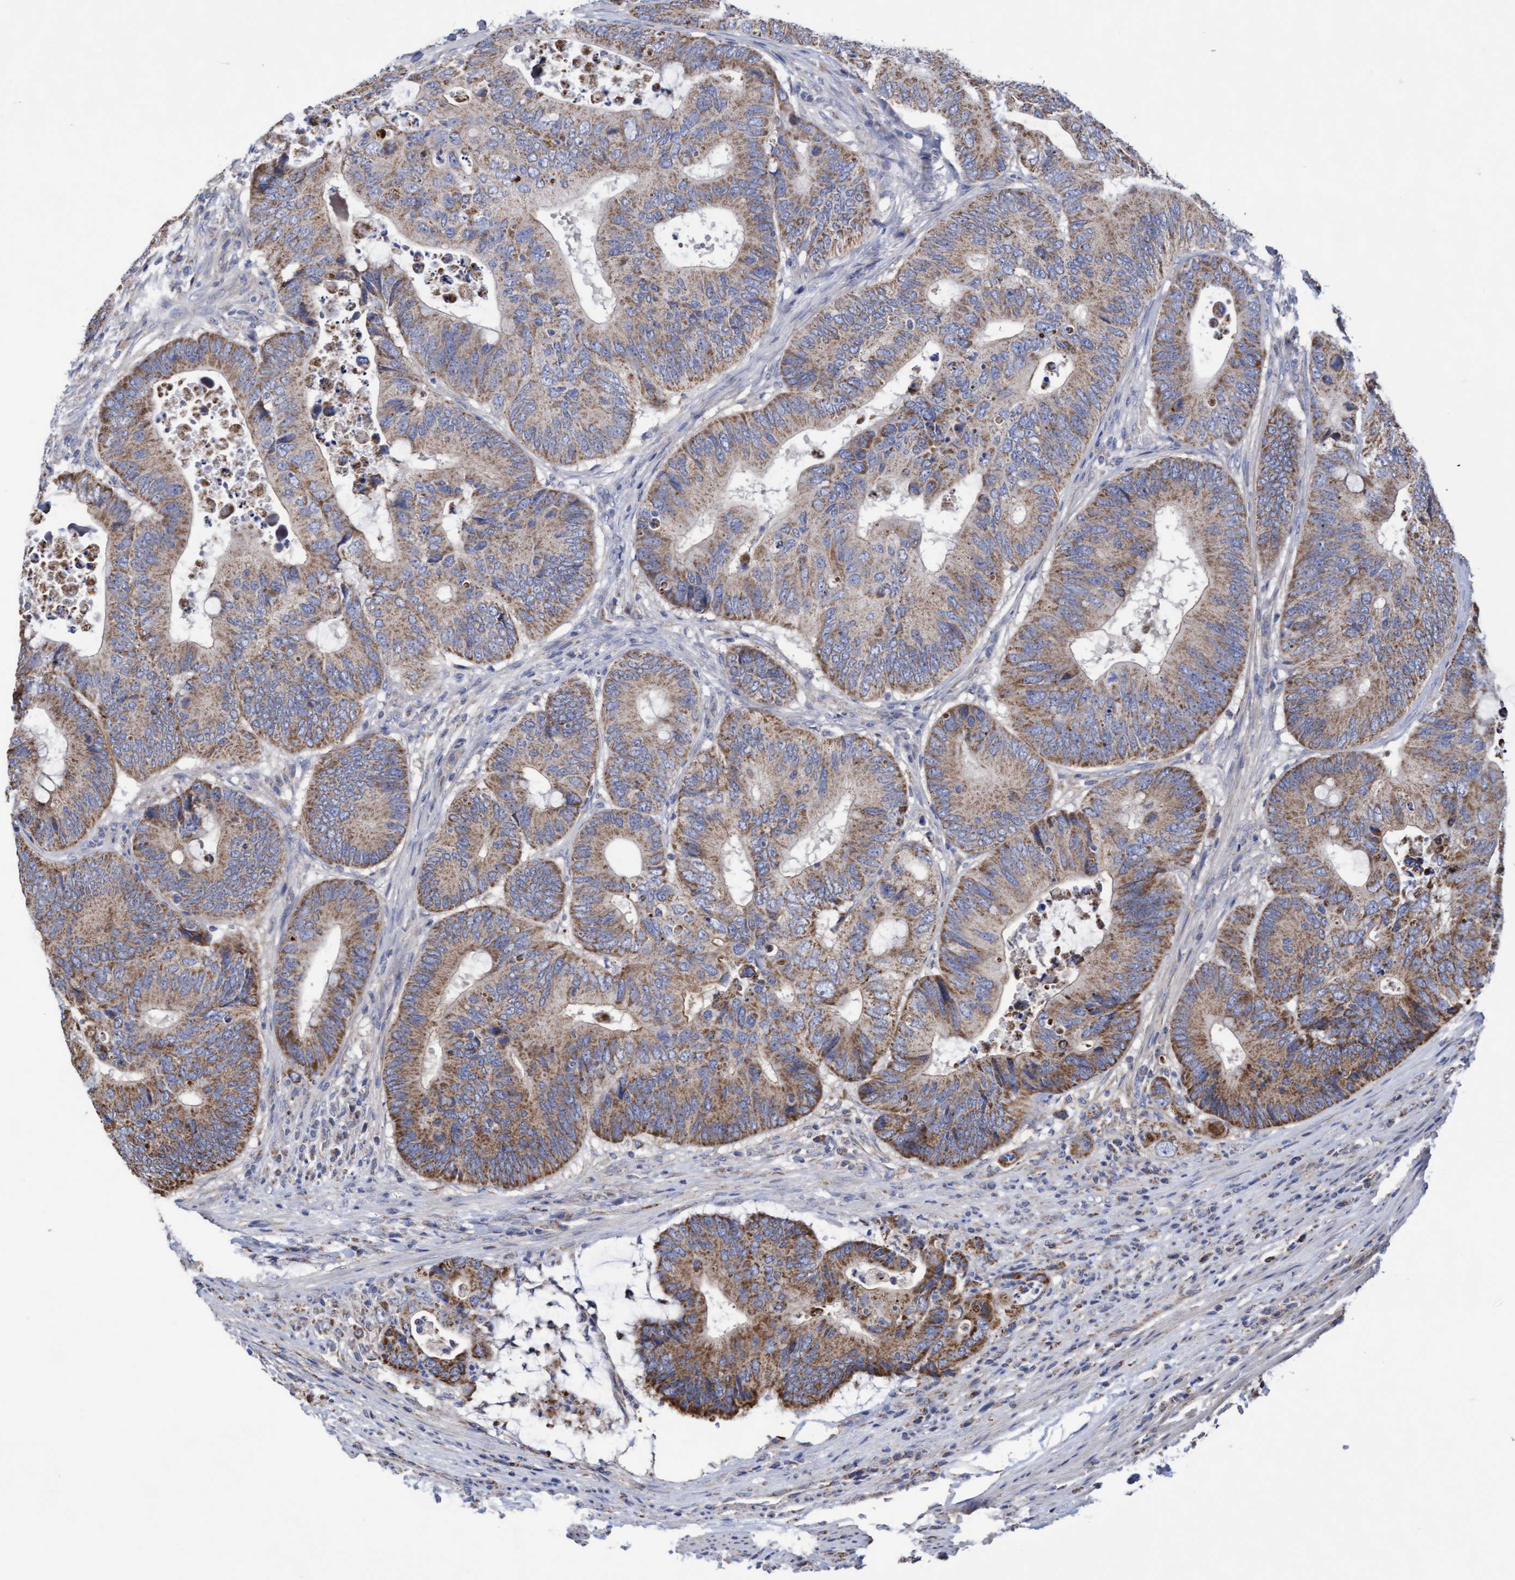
{"staining": {"intensity": "moderate", "quantity": ">75%", "location": "cytoplasmic/membranous"}, "tissue": "colorectal cancer", "cell_type": "Tumor cells", "image_type": "cancer", "snomed": [{"axis": "morphology", "description": "Adenocarcinoma, NOS"}, {"axis": "topography", "description": "Colon"}], "caption": "An immunohistochemistry photomicrograph of neoplastic tissue is shown. Protein staining in brown shows moderate cytoplasmic/membranous positivity in colorectal cancer (adenocarcinoma) within tumor cells.", "gene": "COBL", "patient": {"sex": "male", "age": 71}}